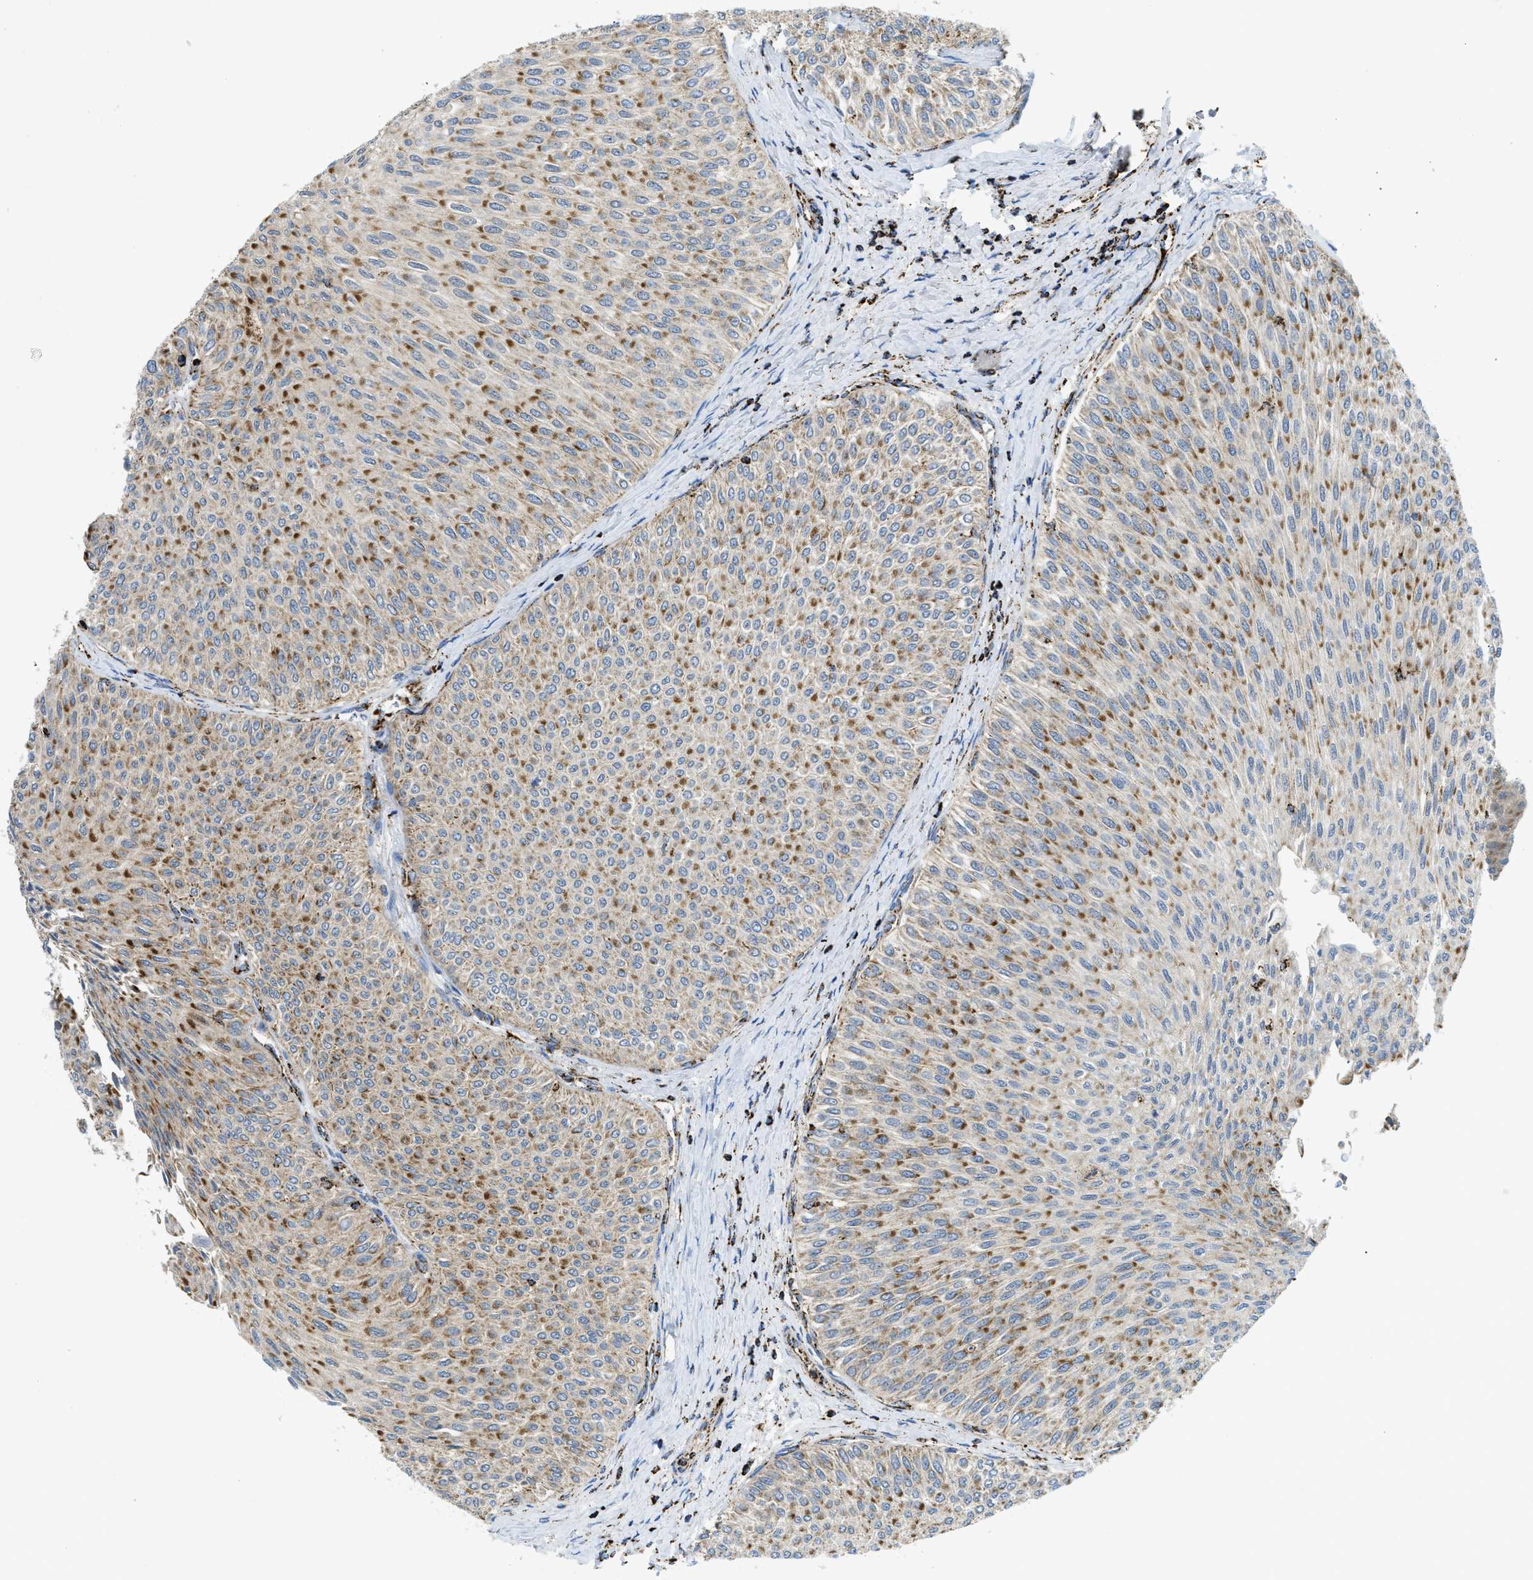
{"staining": {"intensity": "moderate", "quantity": ">75%", "location": "cytoplasmic/membranous"}, "tissue": "urothelial cancer", "cell_type": "Tumor cells", "image_type": "cancer", "snomed": [{"axis": "morphology", "description": "Urothelial carcinoma, Low grade"}, {"axis": "topography", "description": "Urinary bladder"}], "caption": "Tumor cells reveal medium levels of moderate cytoplasmic/membranous expression in approximately >75% of cells in low-grade urothelial carcinoma. (Brightfield microscopy of DAB IHC at high magnification).", "gene": "SQOR", "patient": {"sex": "male", "age": 78}}